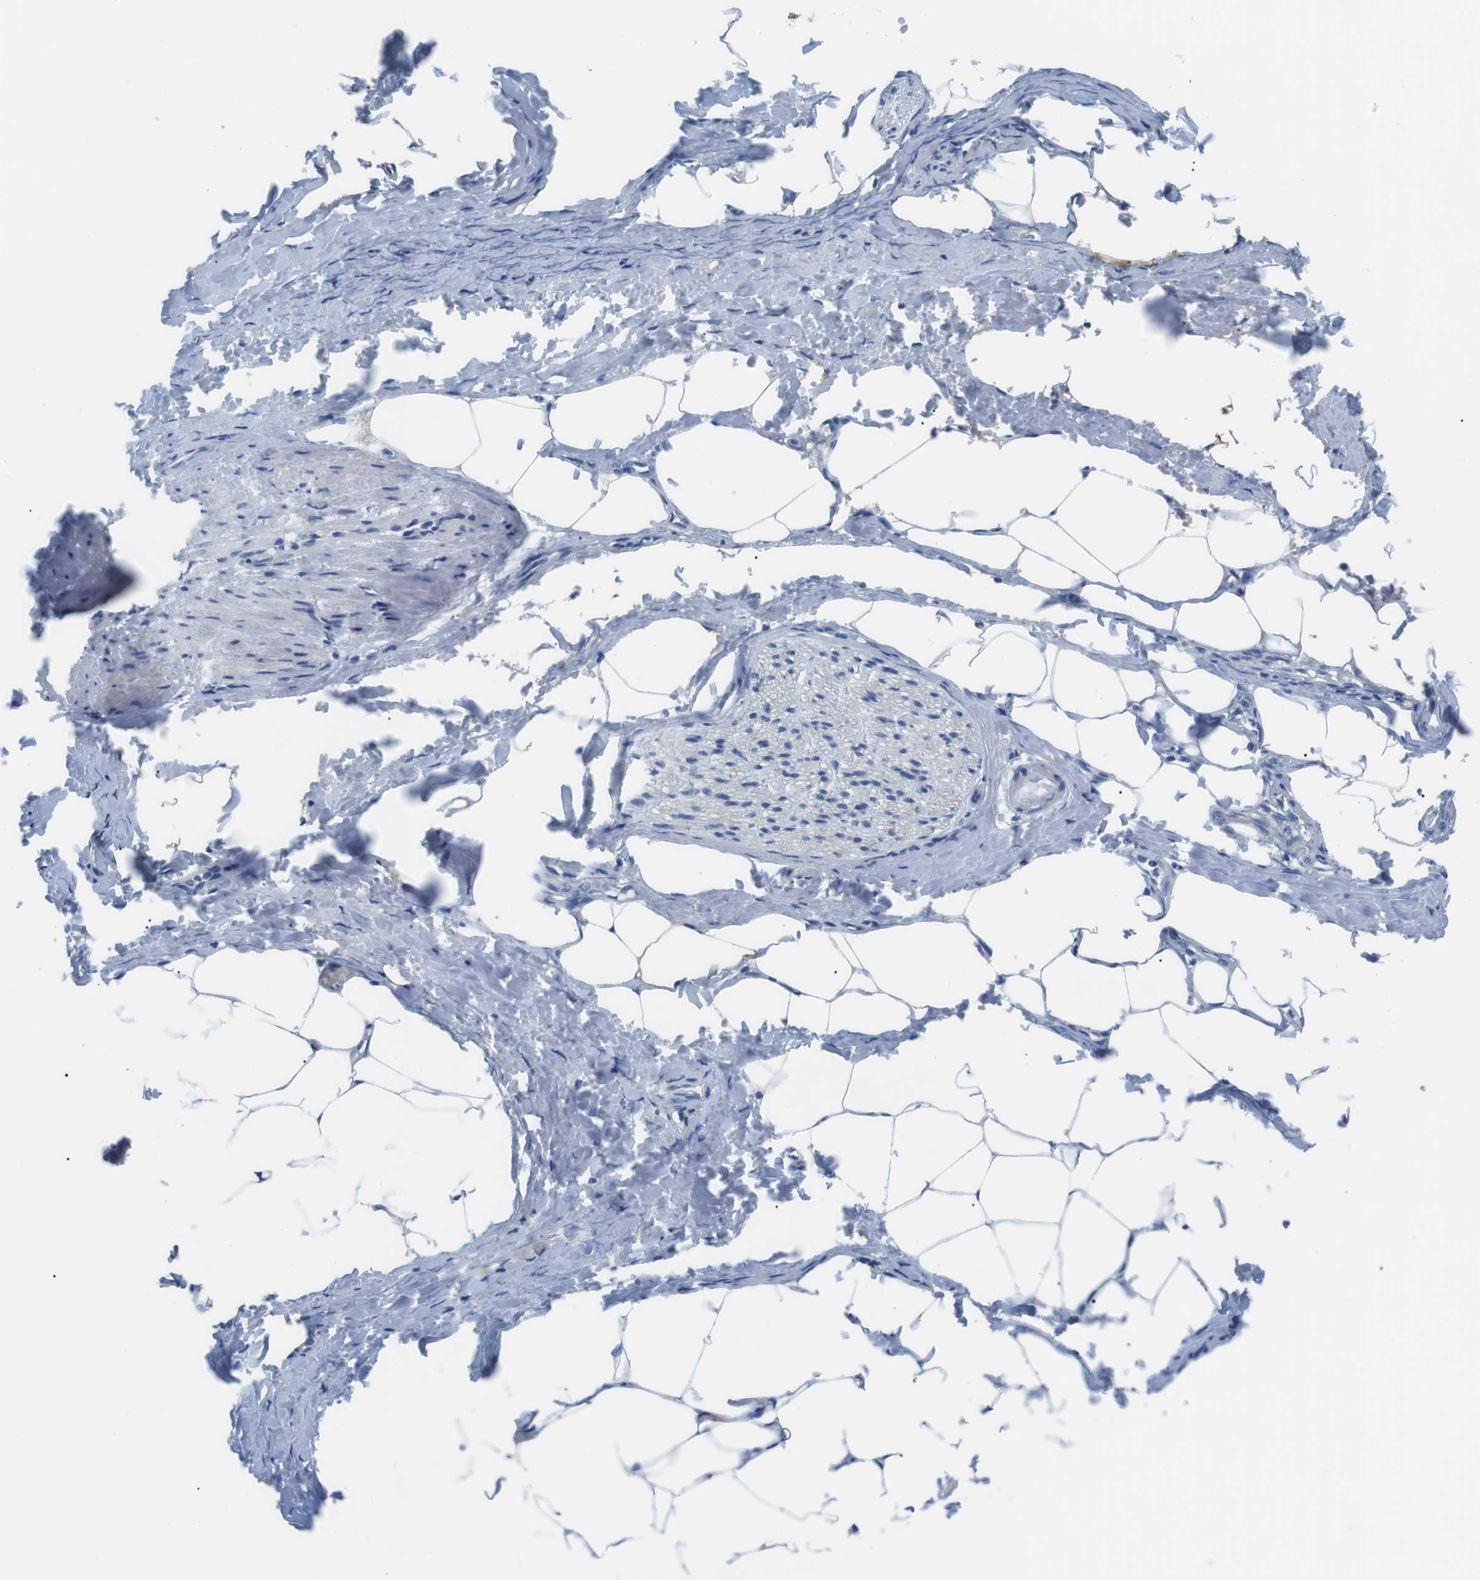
{"staining": {"intensity": "negative", "quantity": "none", "location": "none"}, "tissue": "adipose tissue", "cell_type": "Adipocytes", "image_type": "normal", "snomed": [{"axis": "morphology", "description": "Normal tissue, NOS"}, {"axis": "topography", "description": "Soft tissue"}, {"axis": "topography", "description": "Vascular tissue"}], "caption": "This histopathology image is of benign adipose tissue stained with immunohistochemistry to label a protein in brown with the nuclei are counter-stained blue. There is no positivity in adipocytes. The staining was performed using DAB (3,3'-diaminobenzidine) to visualize the protein expression in brown, while the nuclei were stained in blue with hematoxylin (Magnification: 20x).", "gene": "MUC2", "patient": {"sex": "female", "age": 35}}